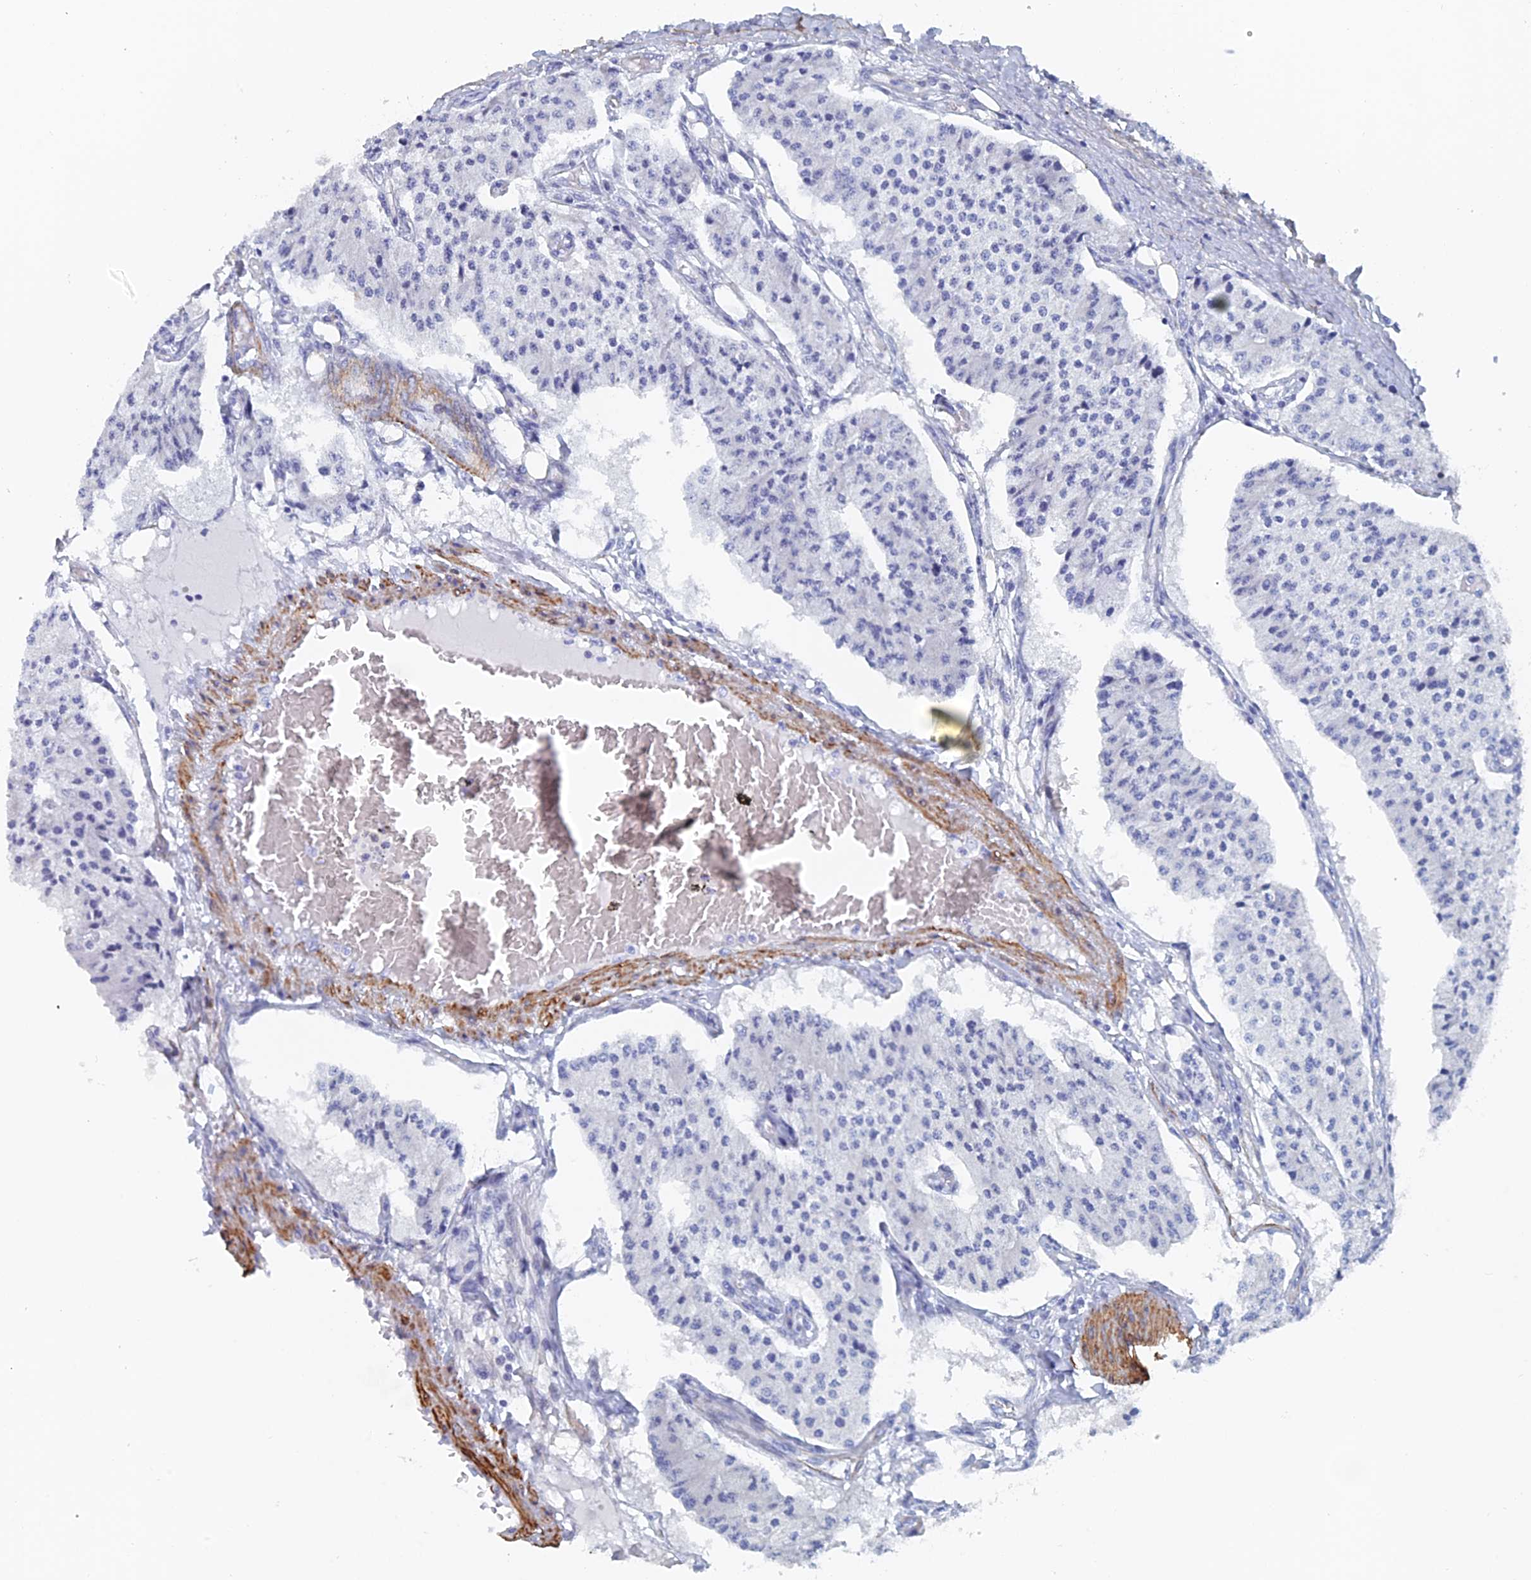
{"staining": {"intensity": "negative", "quantity": "none", "location": "none"}, "tissue": "carcinoid", "cell_type": "Tumor cells", "image_type": "cancer", "snomed": [{"axis": "morphology", "description": "Carcinoid, malignant, NOS"}, {"axis": "topography", "description": "Colon"}], "caption": "There is no significant staining in tumor cells of malignant carcinoid.", "gene": "KCNK18", "patient": {"sex": "female", "age": 52}}